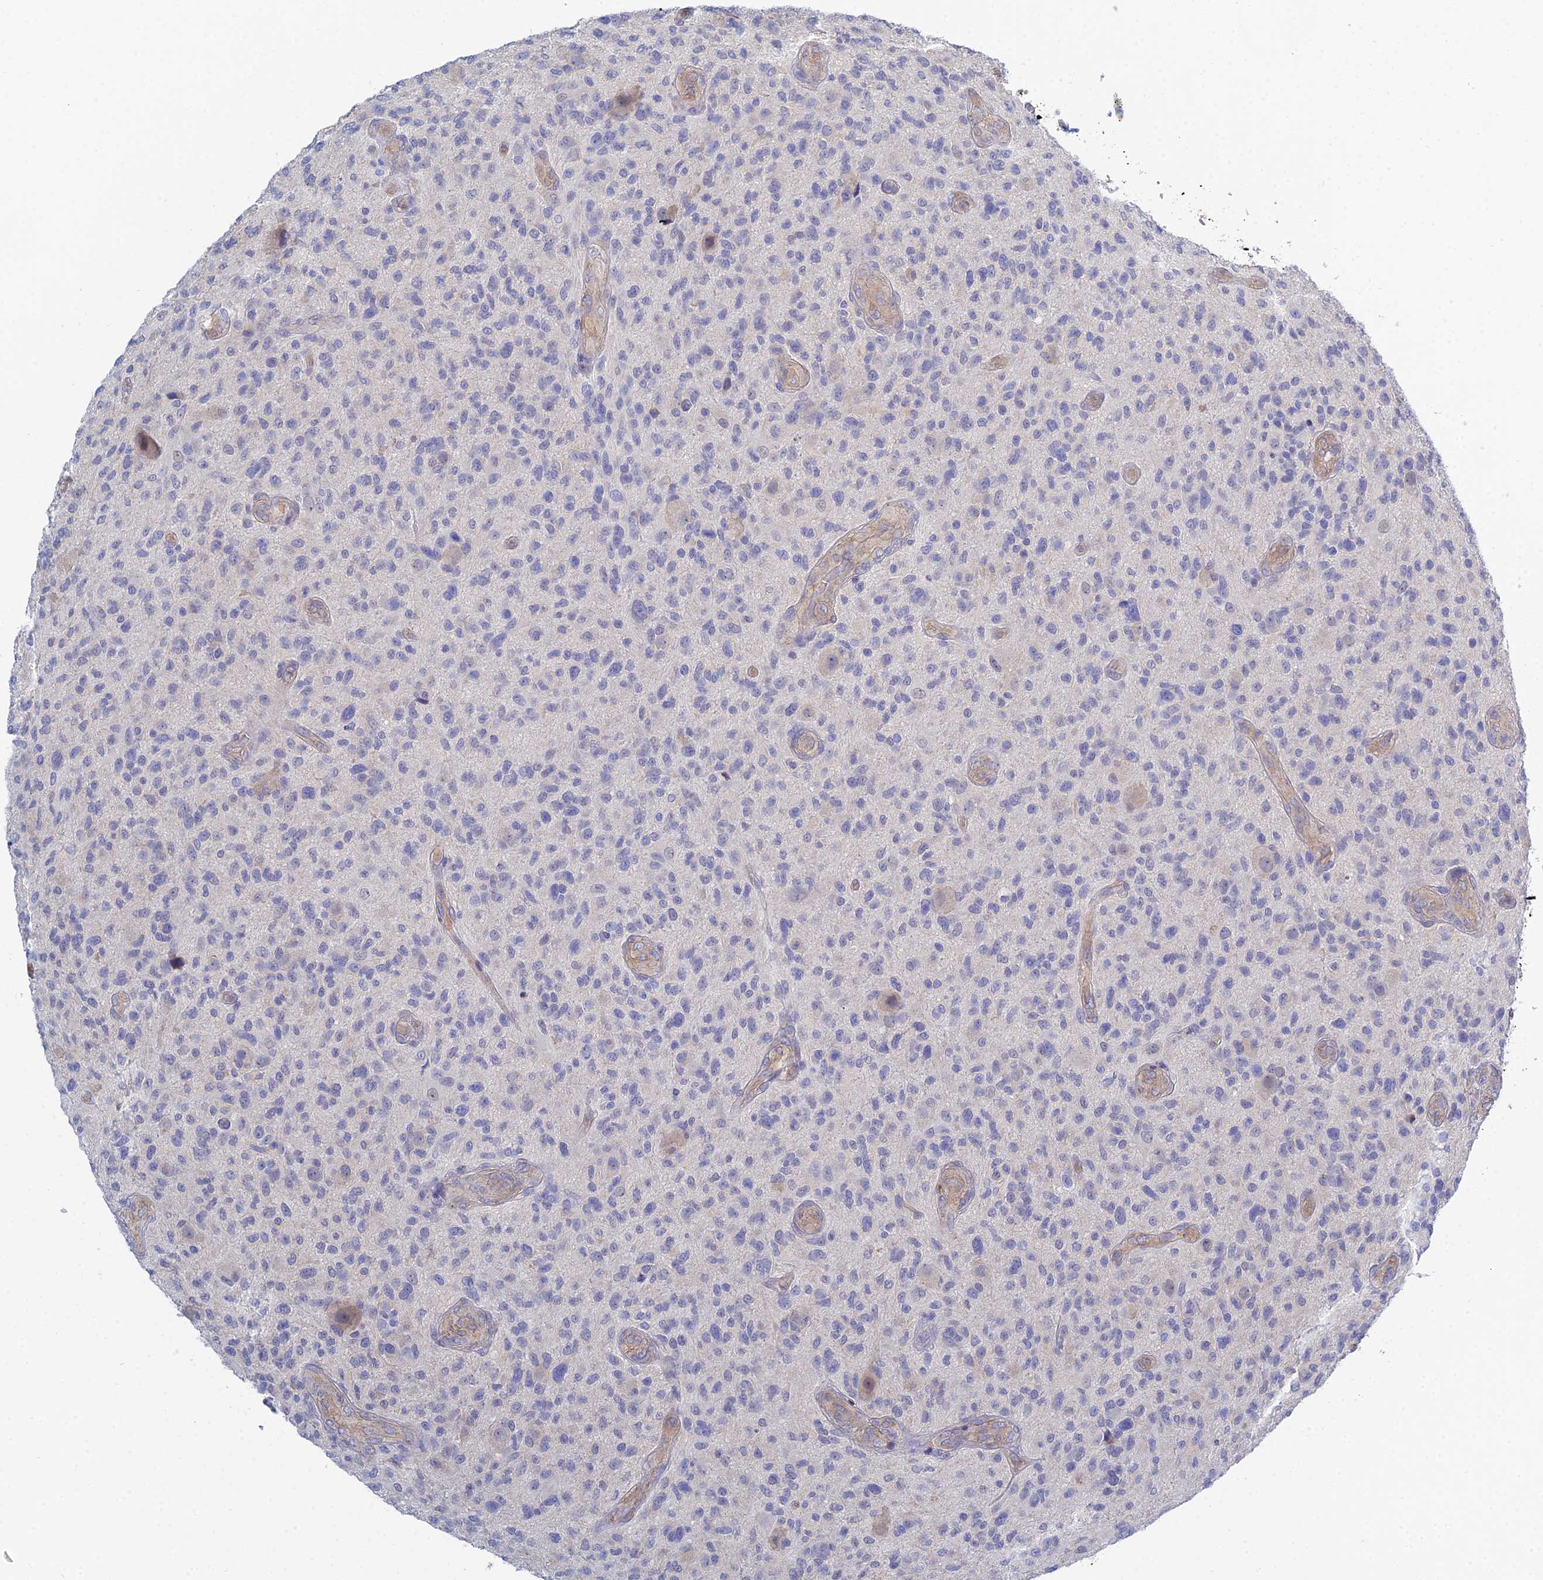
{"staining": {"intensity": "negative", "quantity": "none", "location": "none"}, "tissue": "glioma", "cell_type": "Tumor cells", "image_type": "cancer", "snomed": [{"axis": "morphology", "description": "Glioma, malignant, High grade"}, {"axis": "topography", "description": "Brain"}], "caption": "DAB immunohistochemical staining of human high-grade glioma (malignant) exhibits no significant expression in tumor cells.", "gene": "DNAH14", "patient": {"sex": "male", "age": 47}}